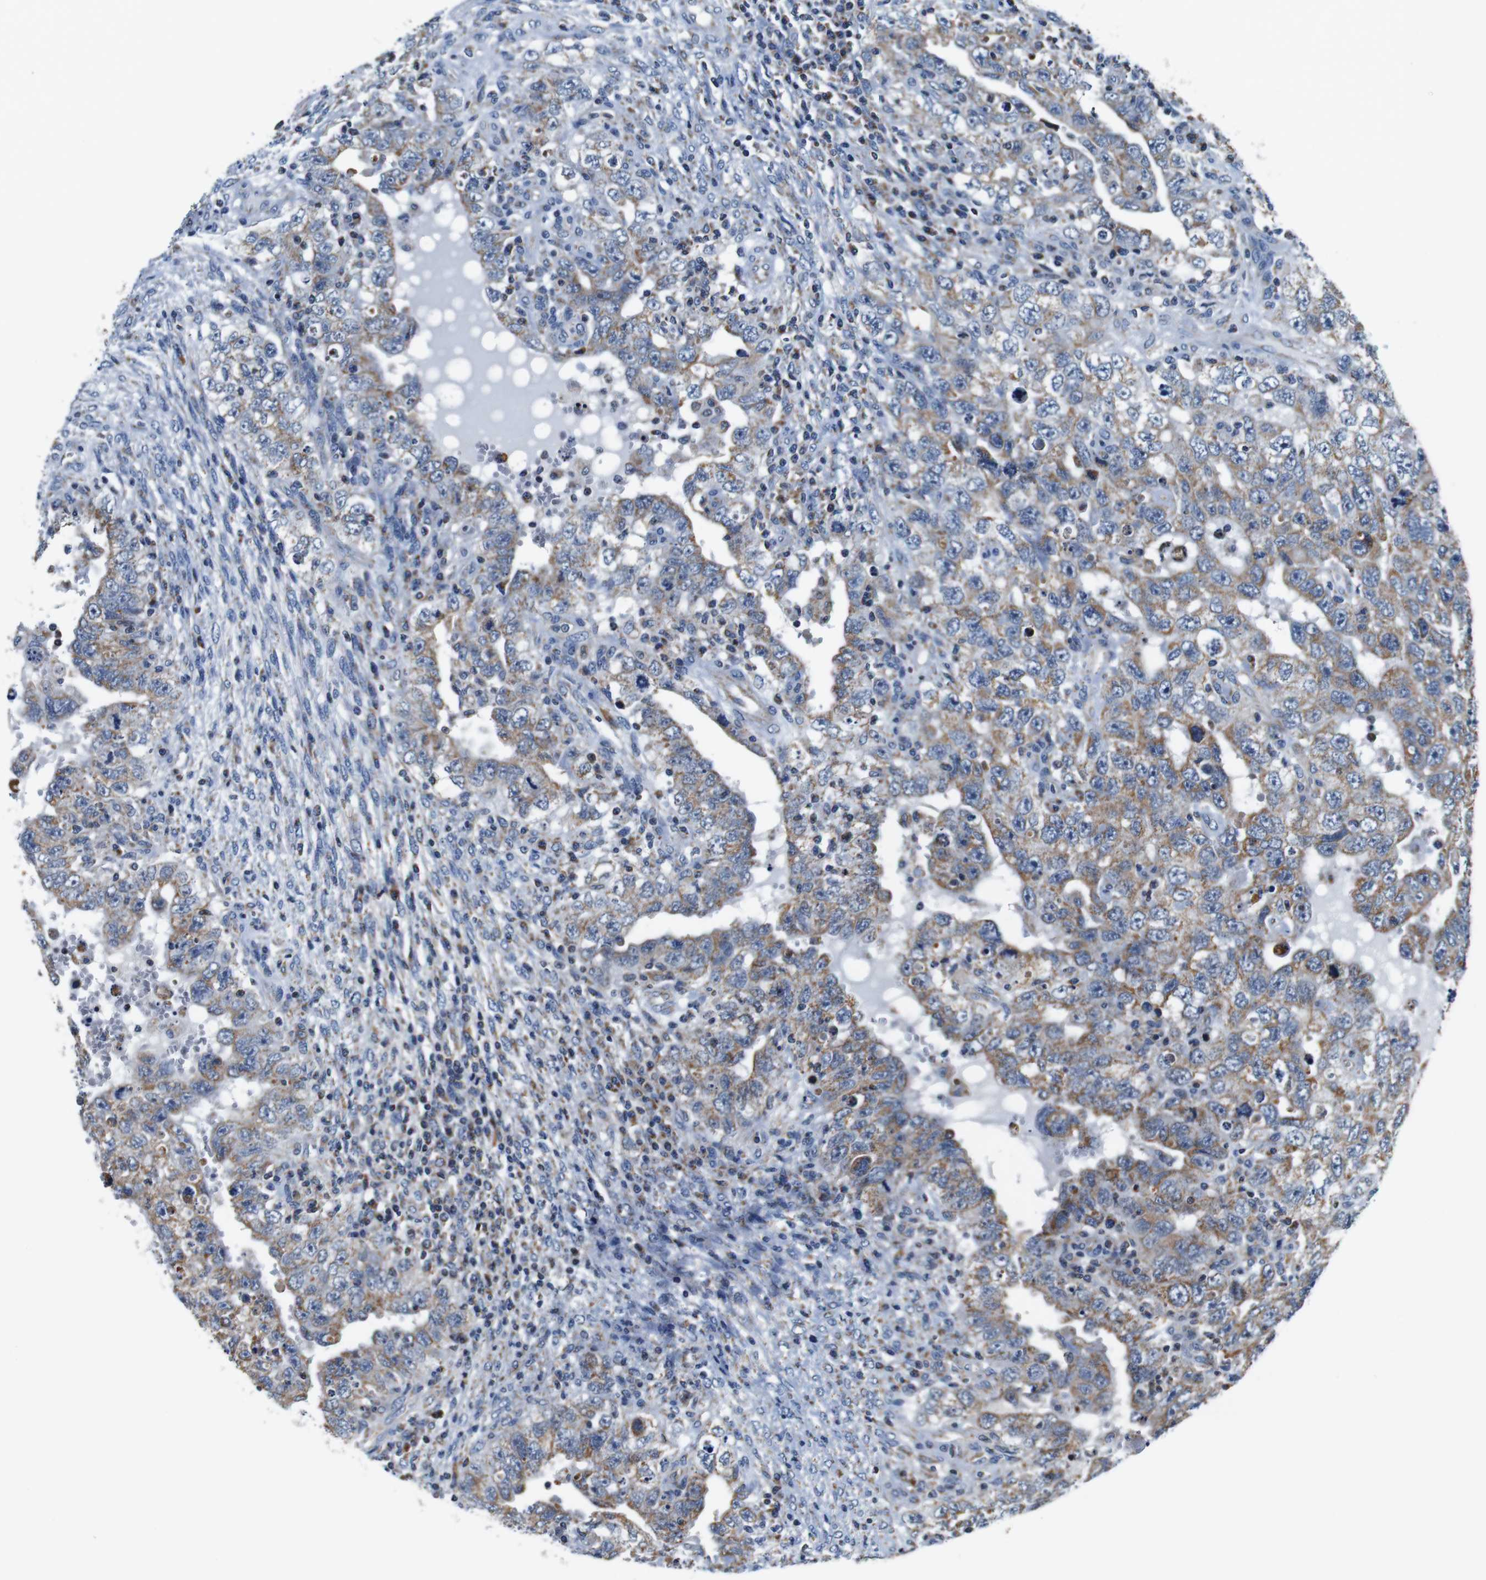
{"staining": {"intensity": "moderate", "quantity": ">75%", "location": "cytoplasmic/membranous"}, "tissue": "testis cancer", "cell_type": "Tumor cells", "image_type": "cancer", "snomed": [{"axis": "morphology", "description": "Carcinoma, Embryonal, NOS"}, {"axis": "topography", "description": "Testis"}], "caption": "Testis cancer (embryonal carcinoma) tissue displays moderate cytoplasmic/membranous staining in approximately >75% of tumor cells, visualized by immunohistochemistry. (DAB (3,3'-diaminobenzidine) IHC, brown staining for protein, blue staining for nuclei).", "gene": "LRP4", "patient": {"sex": "male", "age": 26}}